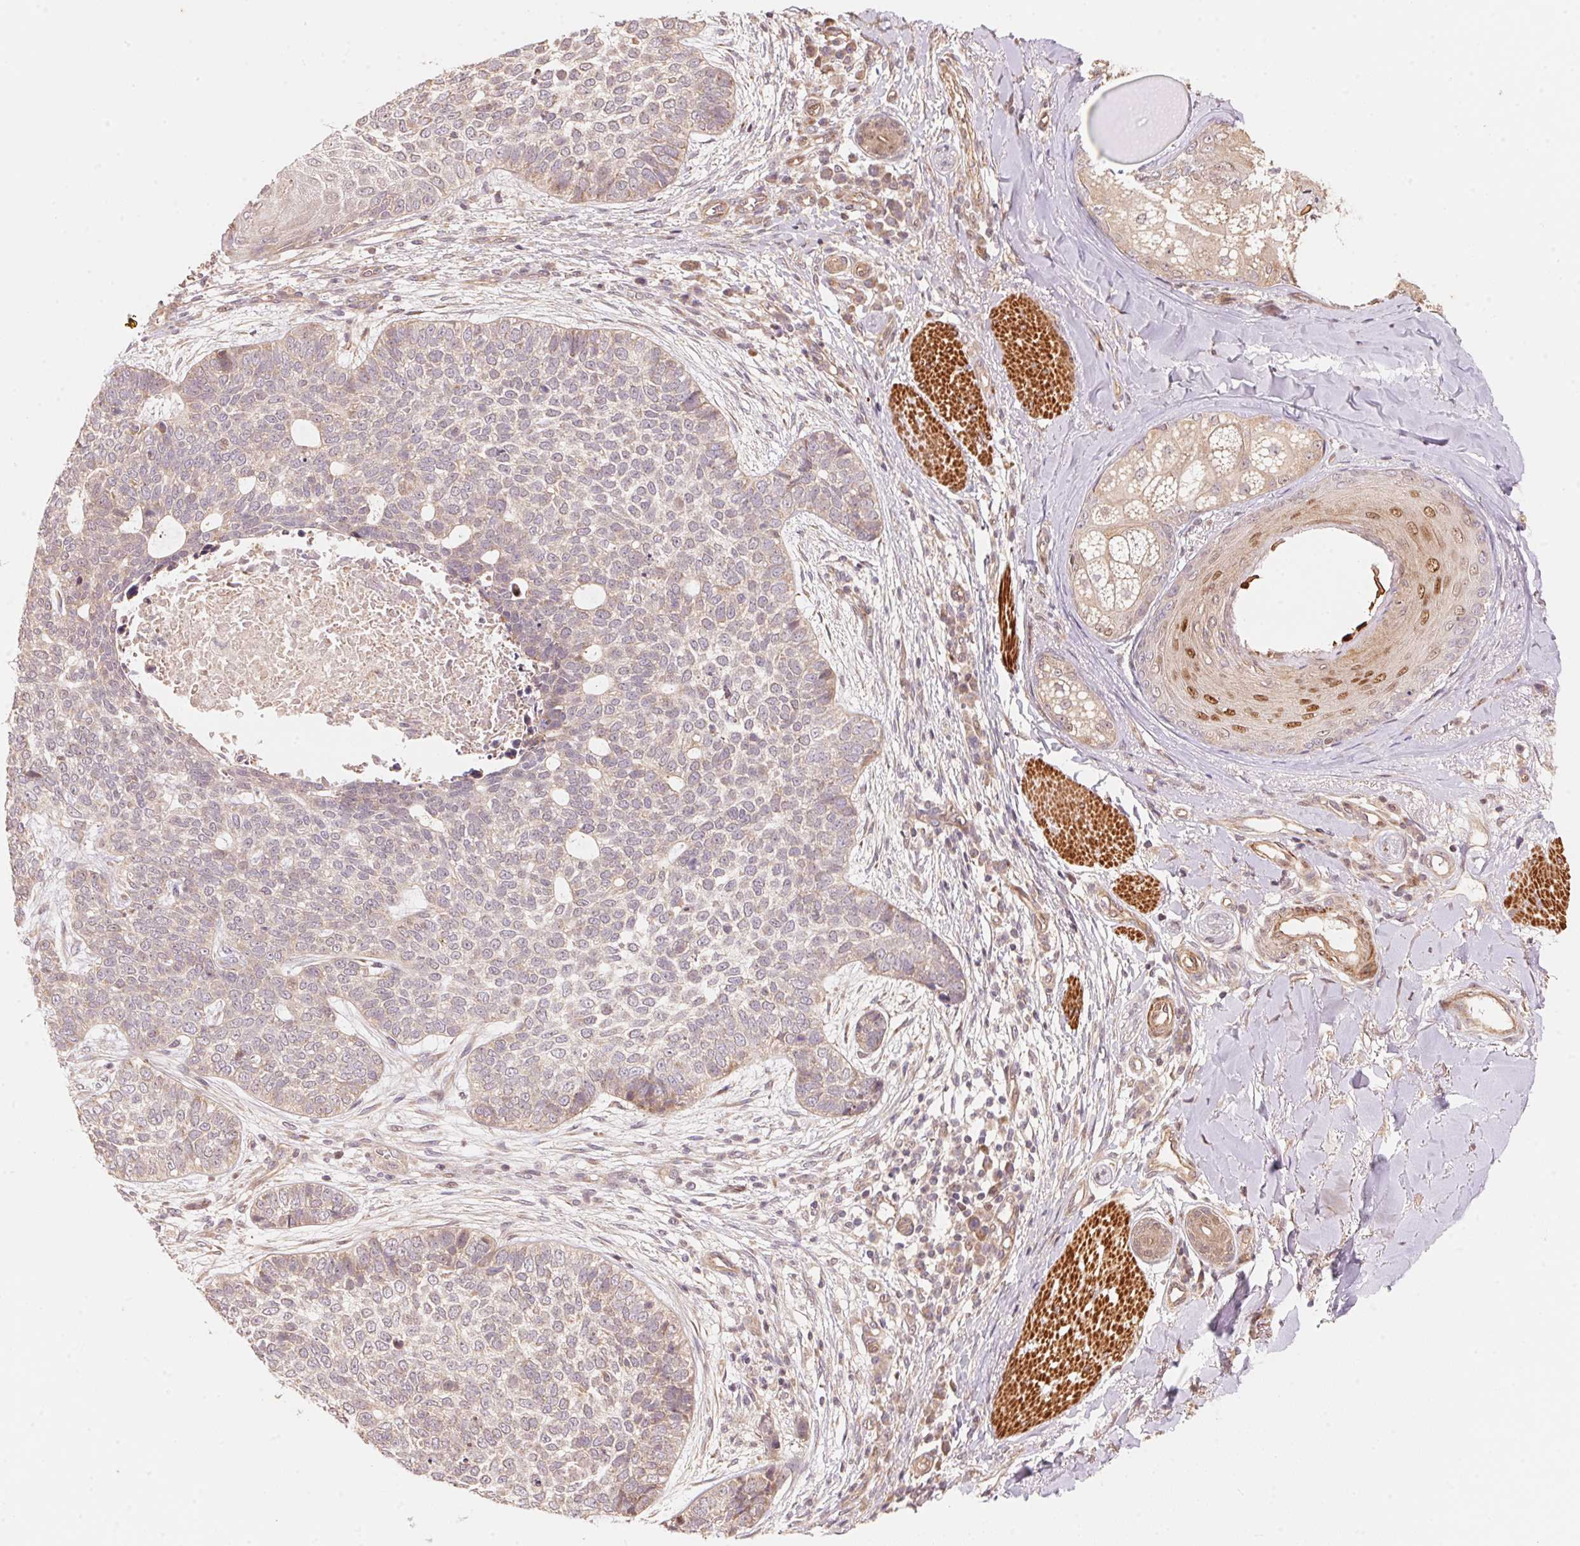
{"staining": {"intensity": "negative", "quantity": "none", "location": "none"}, "tissue": "skin cancer", "cell_type": "Tumor cells", "image_type": "cancer", "snomed": [{"axis": "morphology", "description": "Basal cell carcinoma"}, {"axis": "topography", "description": "Skin"}], "caption": "An immunohistochemistry (IHC) photomicrograph of skin cancer (basal cell carcinoma) is shown. There is no staining in tumor cells of skin cancer (basal cell carcinoma). (DAB IHC, high magnification).", "gene": "TNIP2", "patient": {"sex": "female", "age": 69}}